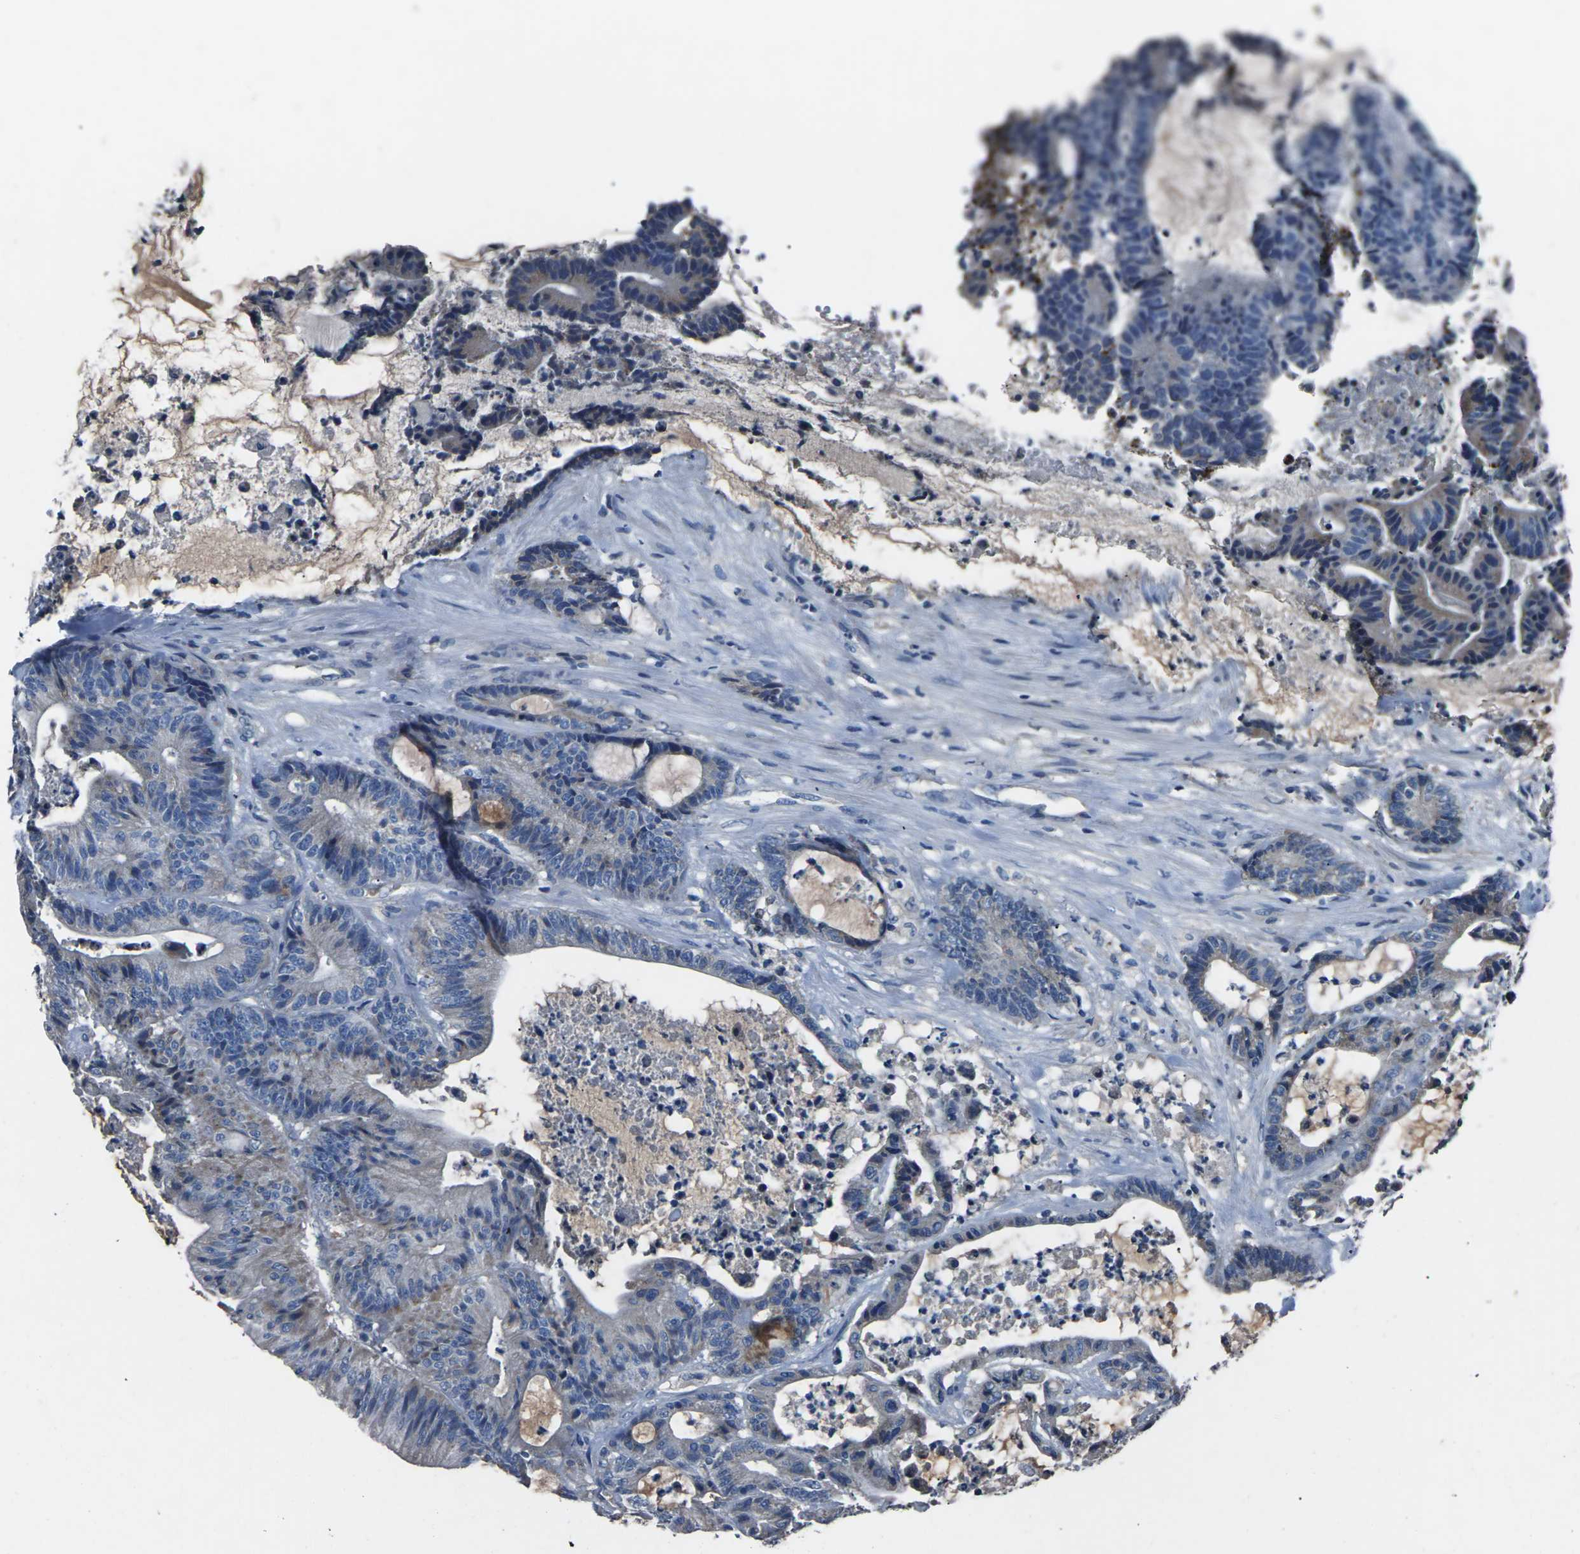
{"staining": {"intensity": "weak", "quantity": "<25%", "location": "cytoplasmic/membranous"}, "tissue": "colorectal cancer", "cell_type": "Tumor cells", "image_type": "cancer", "snomed": [{"axis": "morphology", "description": "Adenocarcinoma, NOS"}, {"axis": "topography", "description": "Colon"}], "caption": "This histopathology image is of colorectal cancer stained with immunohistochemistry (IHC) to label a protein in brown with the nuclei are counter-stained blue. There is no staining in tumor cells.", "gene": "LEP", "patient": {"sex": "female", "age": 84}}